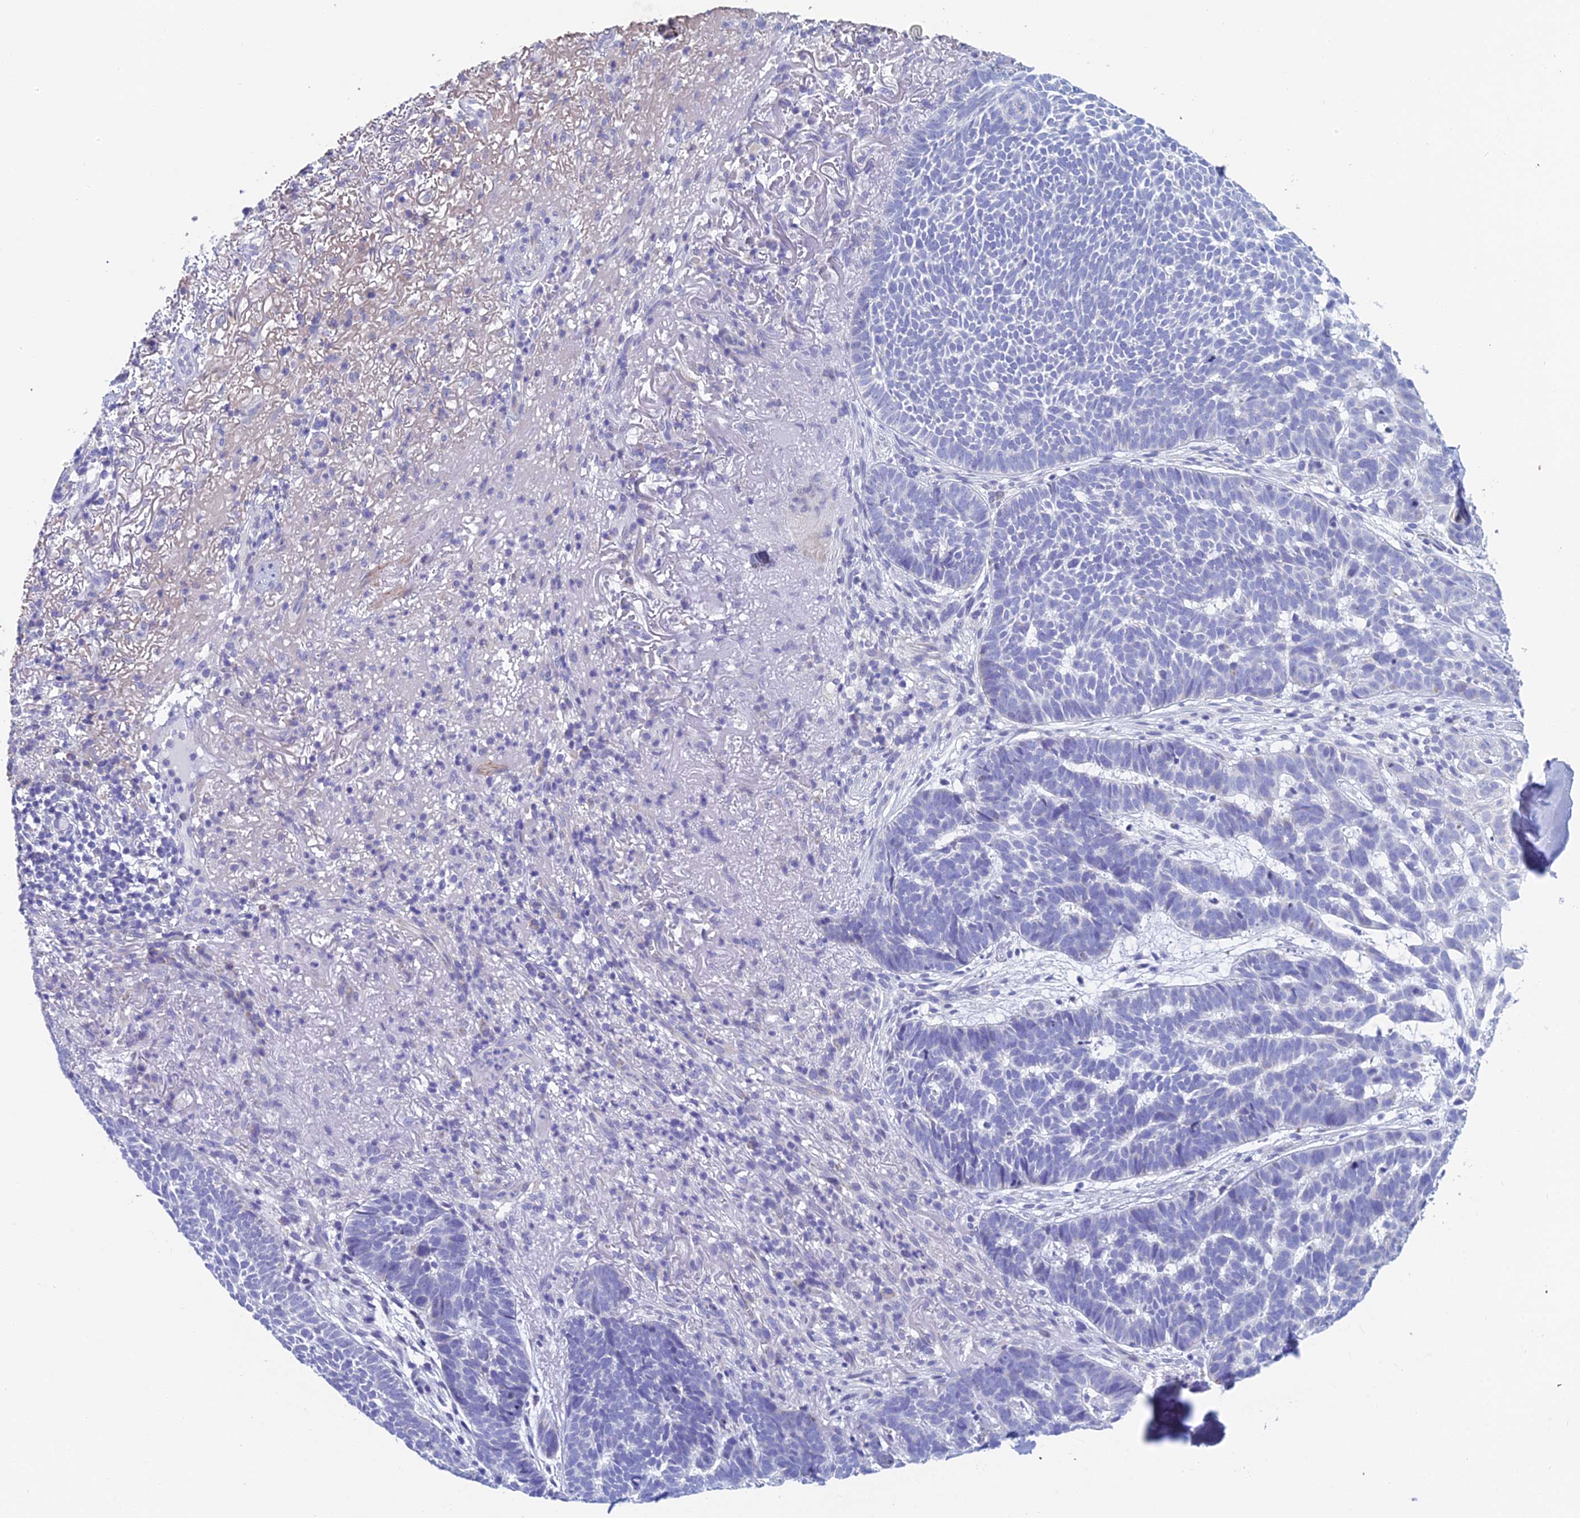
{"staining": {"intensity": "negative", "quantity": "none", "location": "none"}, "tissue": "skin cancer", "cell_type": "Tumor cells", "image_type": "cancer", "snomed": [{"axis": "morphology", "description": "Basal cell carcinoma"}, {"axis": "topography", "description": "Skin"}], "caption": "DAB immunohistochemical staining of basal cell carcinoma (skin) shows no significant expression in tumor cells. Nuclei are stained in blue.", "gene": "ACSM1", "patient": {"sex": "female", "age": 78}}